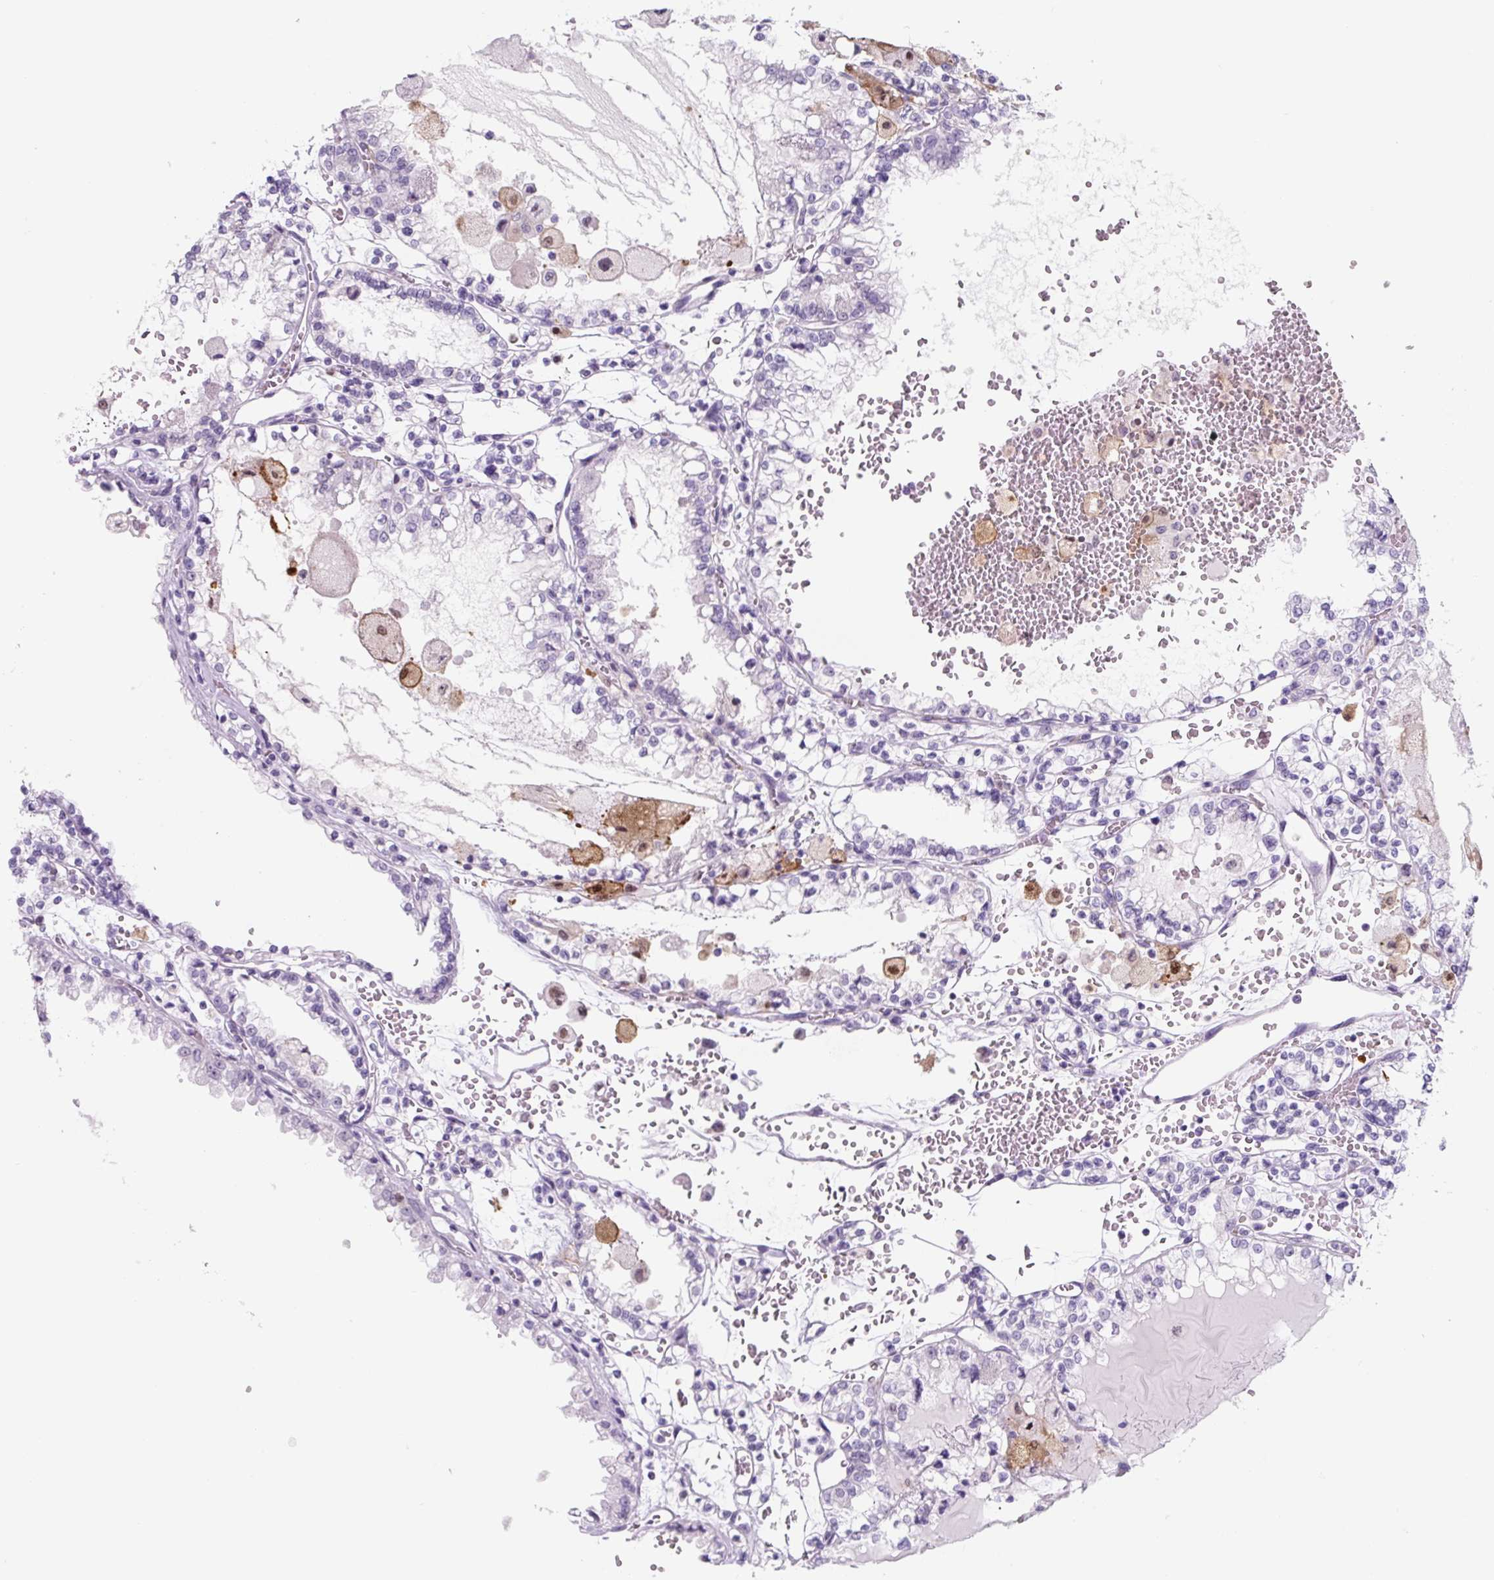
{"staining": {"intensity": "negative", "quantity": "none", "location": "none"}, "tissue": "renal cancer", "cell_type": "Tumor cells", "image_type": "cancer", "snomed": [{"axis": "morphology", "description": "Adenocarcinoma, NOS"}, {"axis": "topography", "description": "Kidney"}], "caption": "A high-resolution image shows immunohistochemistry staining of renal cancer, which demonstrates no significant positivity in tumor cells.", "gene": "TNFRSF8", "patient": {"sex": "female", "age": 56}}